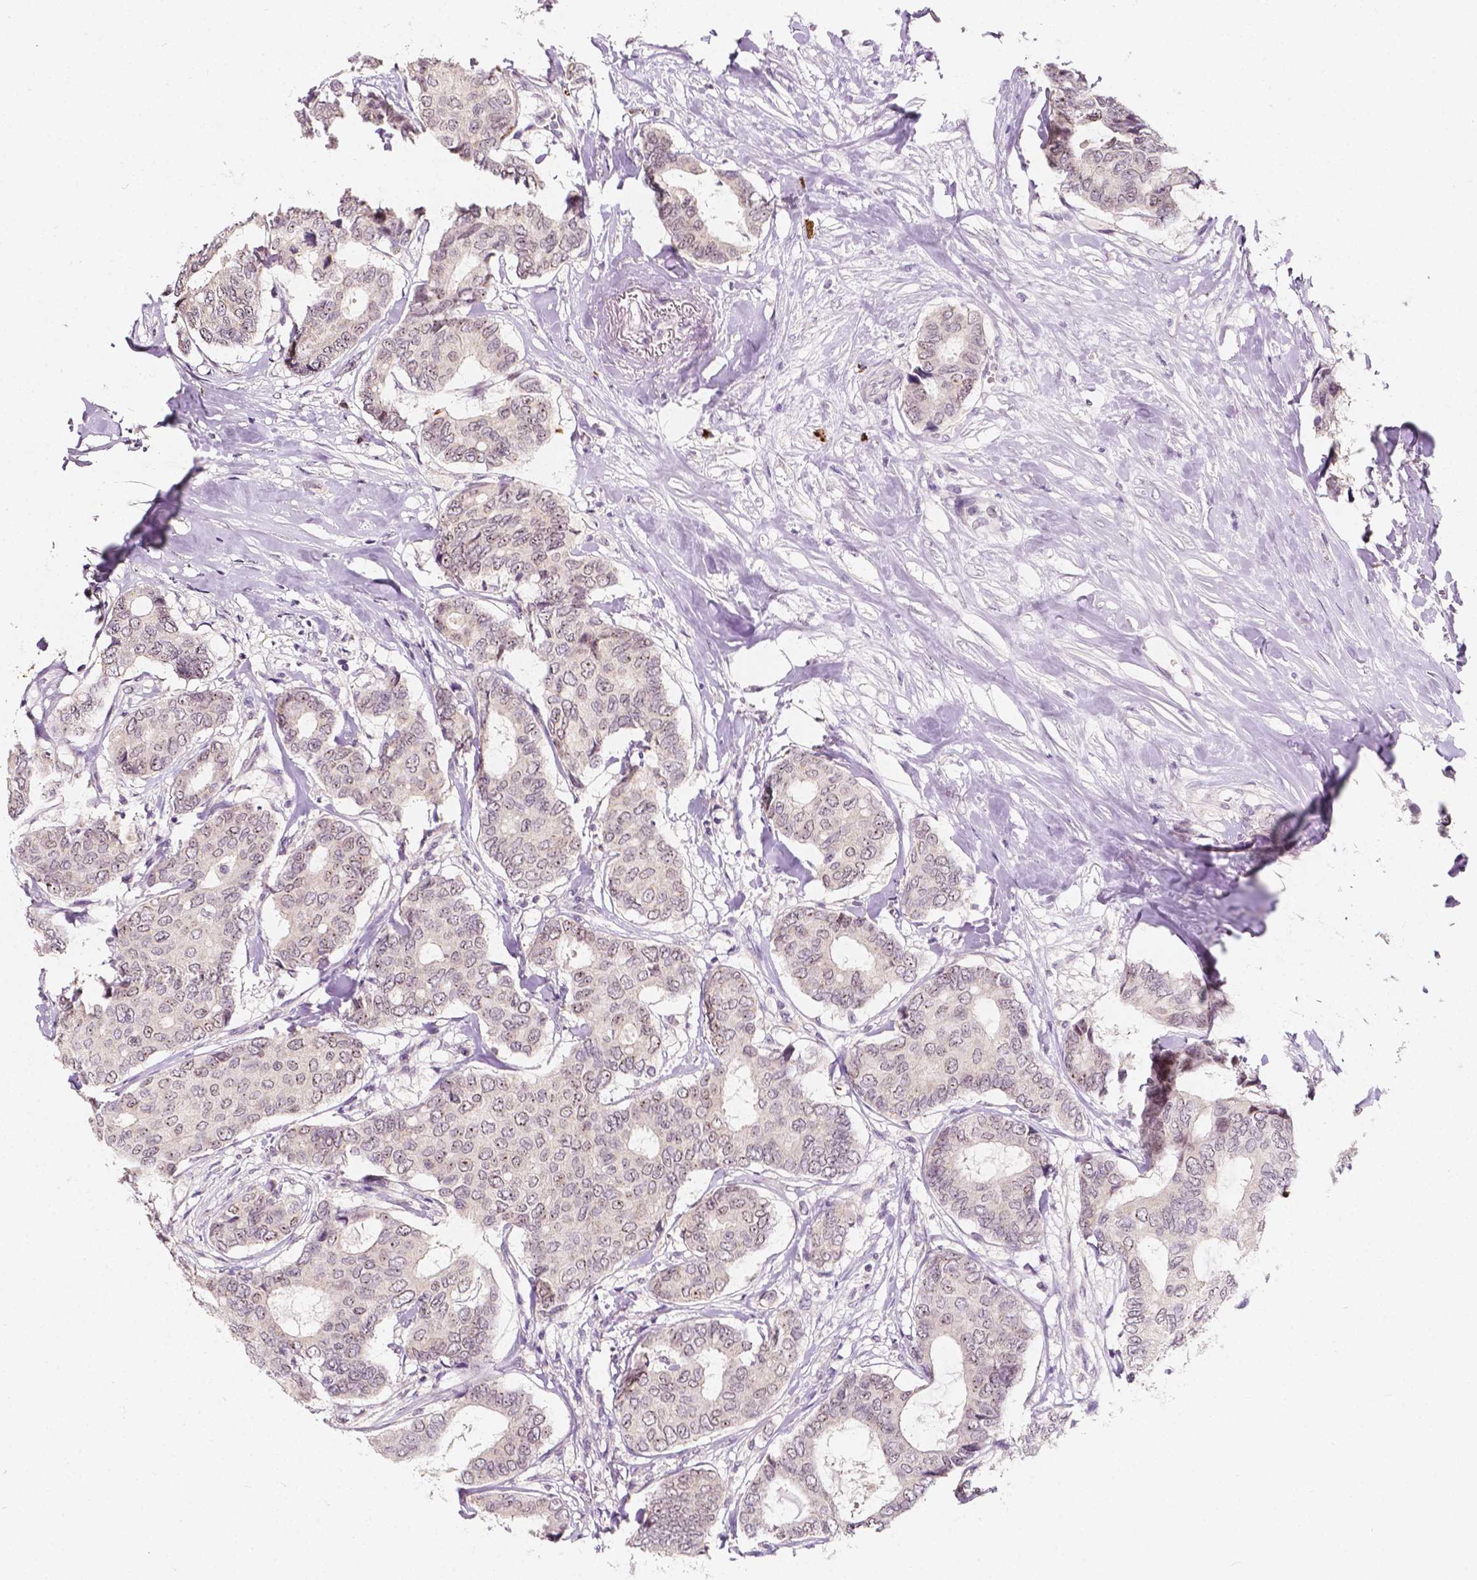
{"staining": {"intensity": "weak", "quantity": "<25%", "location": "nuclear"}, "tissue": "breast cancer", "cell_type": "Tumor cells", "image_type": "cancer", "snomed": [{"axis": "morphology", "description": "Duct carcinoma"}, {"axis": "topography", "description": "Breast"}], "caption": "A micrograph of human breast cancer is negative for staining in tumor cells.", "gene": "SIRT2", "patient": {"sex": "female", "age": 75}}